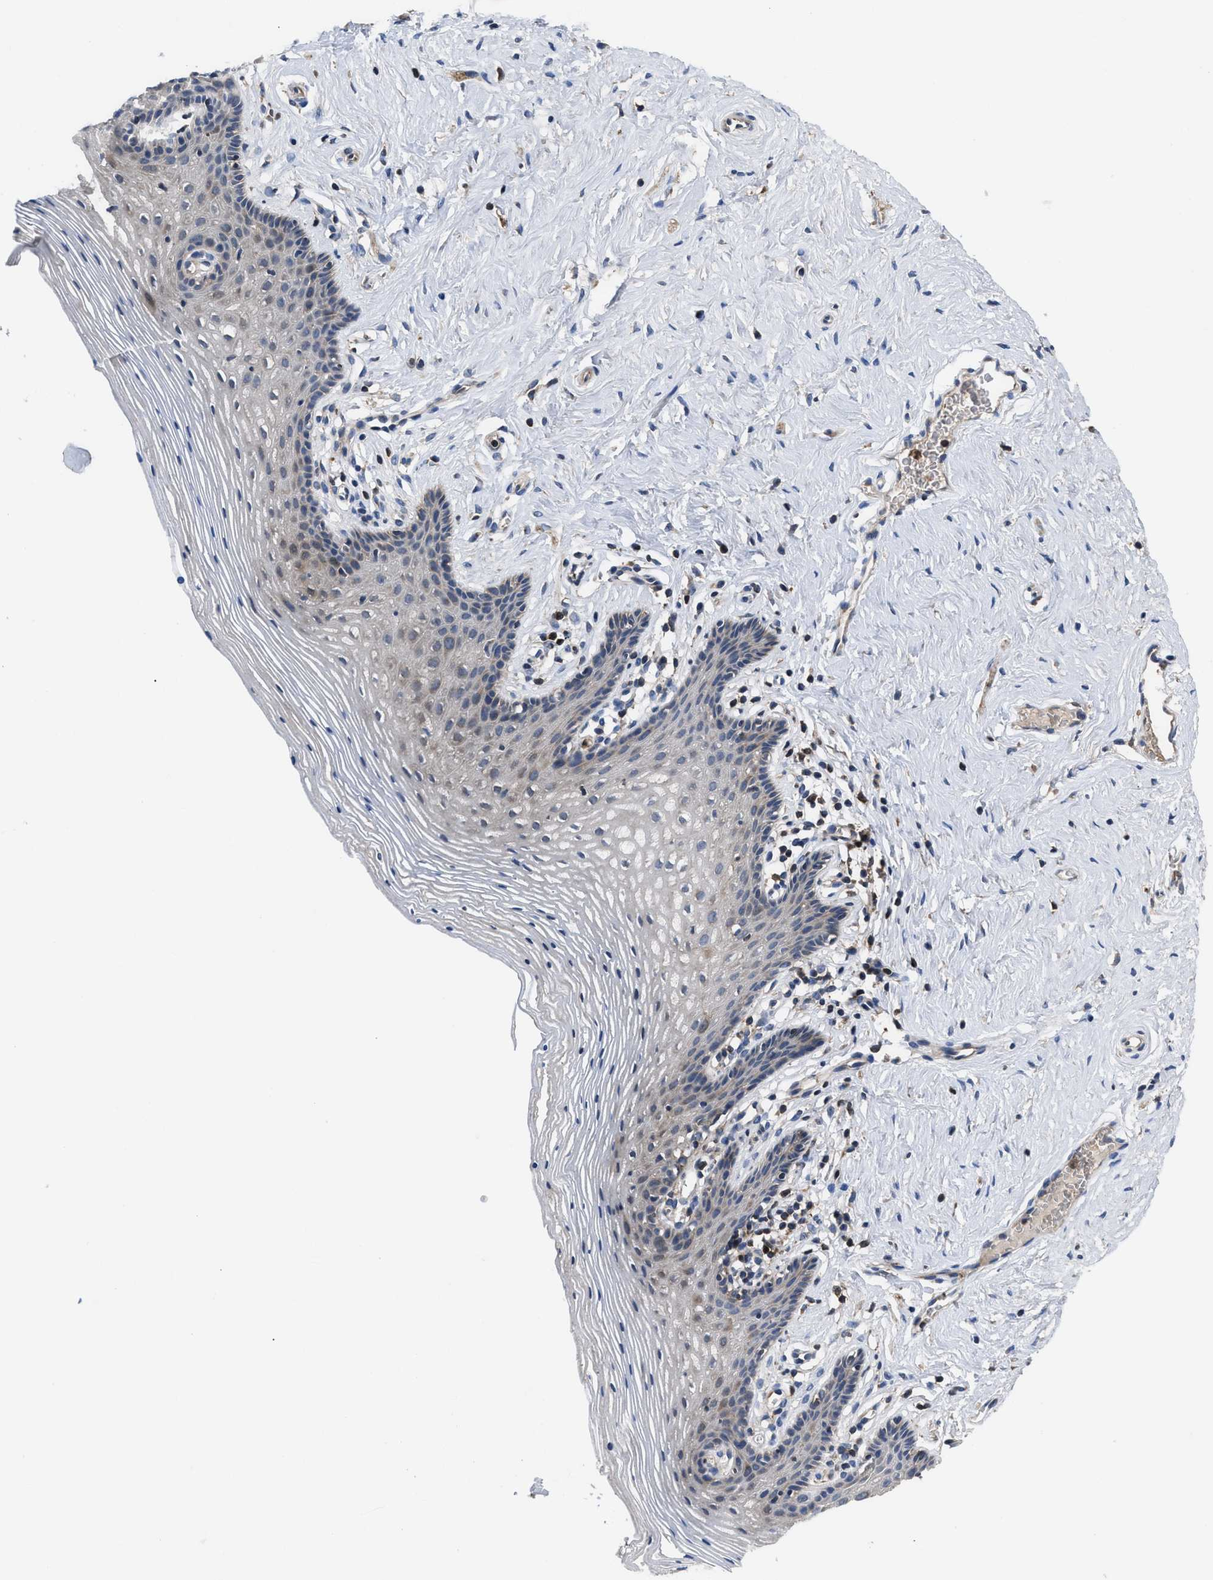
{"staining": {"intensity": "weak", "quantity": "25%-75%", "location": "cytoplasmic/membranous"}, "tissue": "vagina", "cell_type": "Squamous epithelial cells", "image_type": "normal", "snomed": [{"axis": "morphology", "description": "Normal tissue, NOS"}, {"axis": "topography", "description": "Vagina"}], "caption": "About 25%-75% of squamous epithelial cells in benign vagina display weak cytoplasmic/membranous protein staining as visualized by brown immunohistochemical staining.", "gene": "YBEY", "patient": {"sex": "female", "age": 32}}